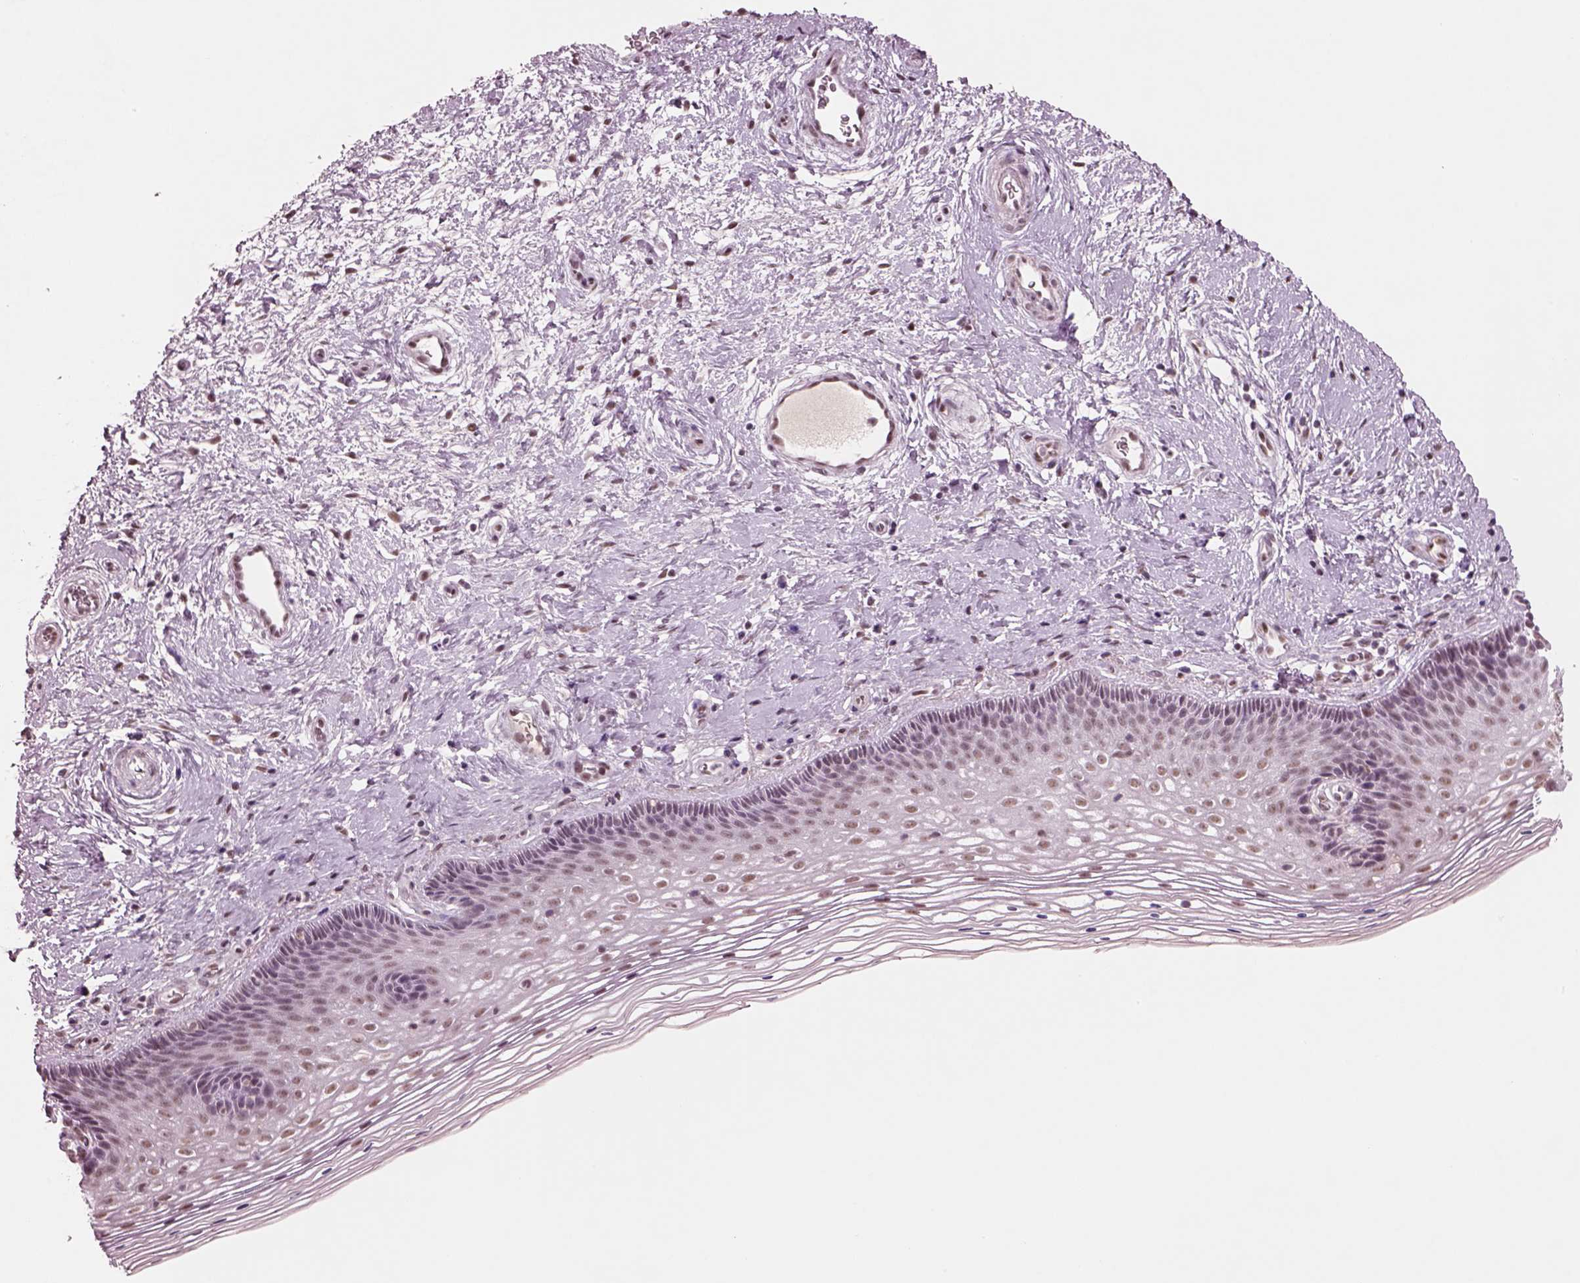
{"staining": {"intensity": "moderate", "quantity": ">75%", "location": "nuclear"}, "tissue": "cervix", "cell_type": "Squamous epithelial cells", "image_type": "normal", "snomed": [{"axis": "morphology", "description": "Normal tissue, NOS"}, {"axis": "topography", "description": "Cervix"}], "caption": "A high-resolution histopathology image shows immunohistochemistry staining of normal cervix, which demonstrates moderate nuclear expression in about >75% of squamous epithelial cells.", "gene": "SEPHS1", "patient": {"sex": "female", "age": 34}}